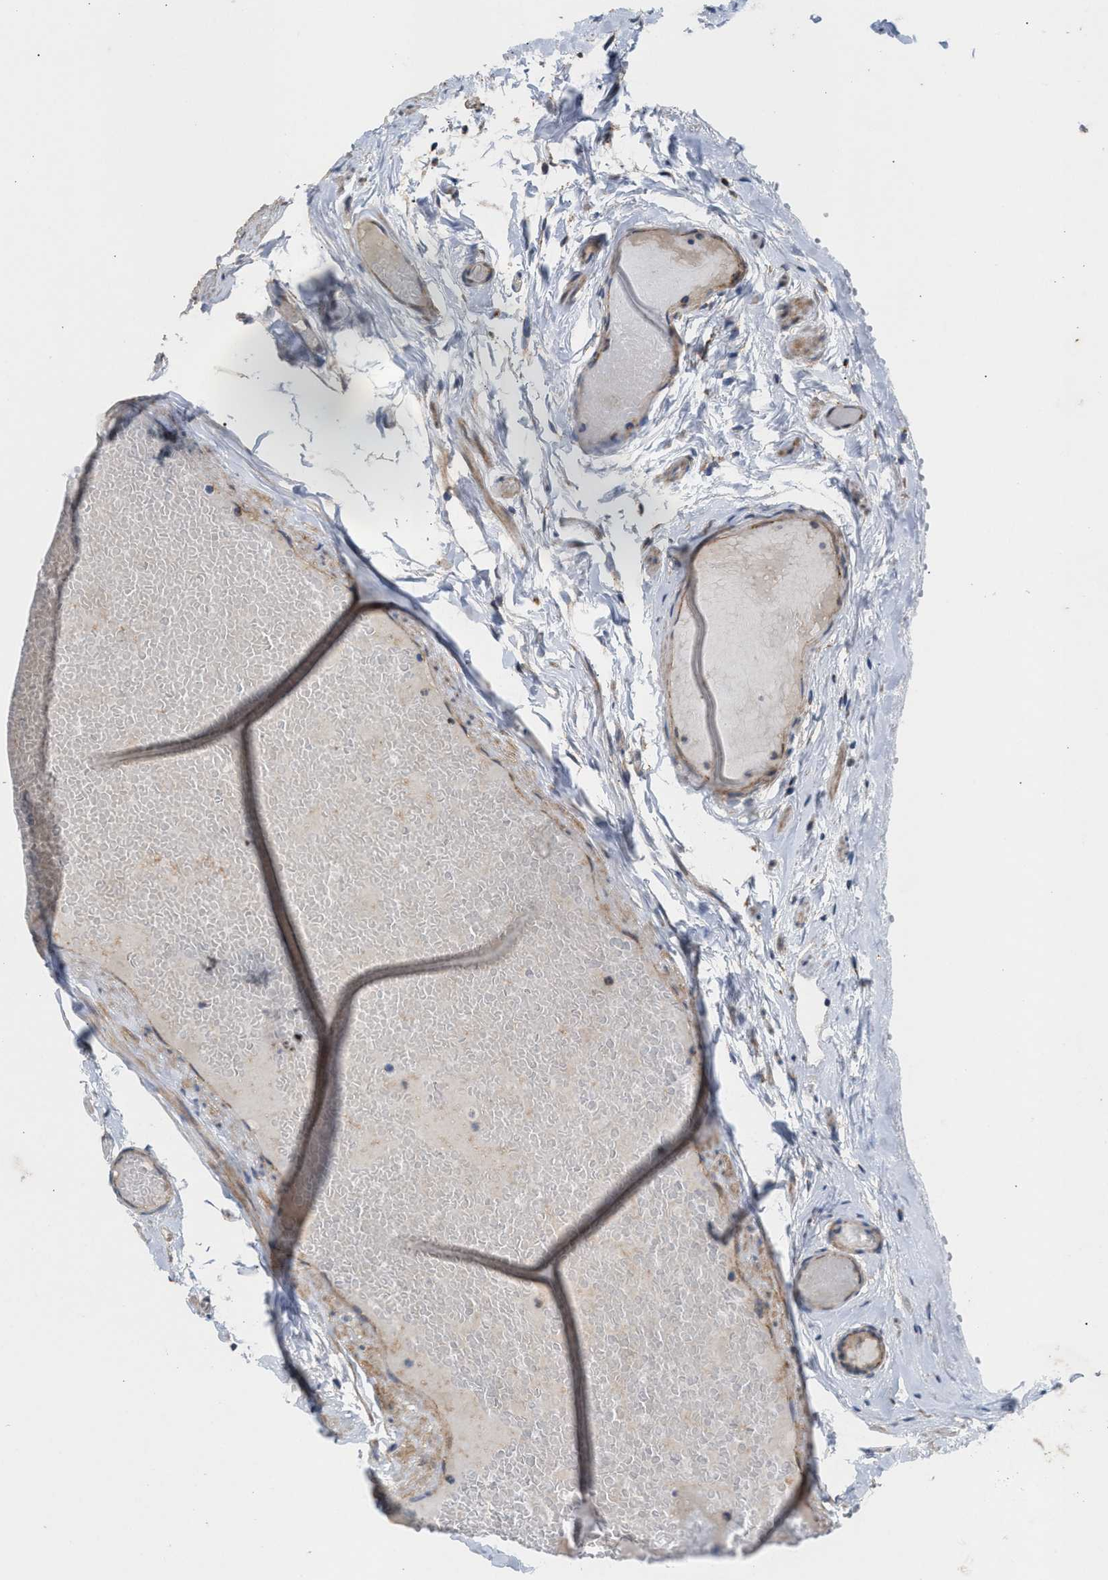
{"staining": {"intensity": "weak", "quantity": ">75%", "location": "cytoplasmic/membranous"}, "tissue": "epididymis", "cell_type": "Glandular cells", "image_type": "normal", "snomed": [{"axis": "morphology", "description": "Normal tissue, NOS"}, {"axis": "topography", "description": "Epididymis"}], "caption": "The histopathology image displays staining of unremarkable epididymis, revealing weak cytoplasmic/membranous protein staining (brown color) within glandular cells.", "gene": "TACO1", "patient": {"sex": "male", "age": 46}}